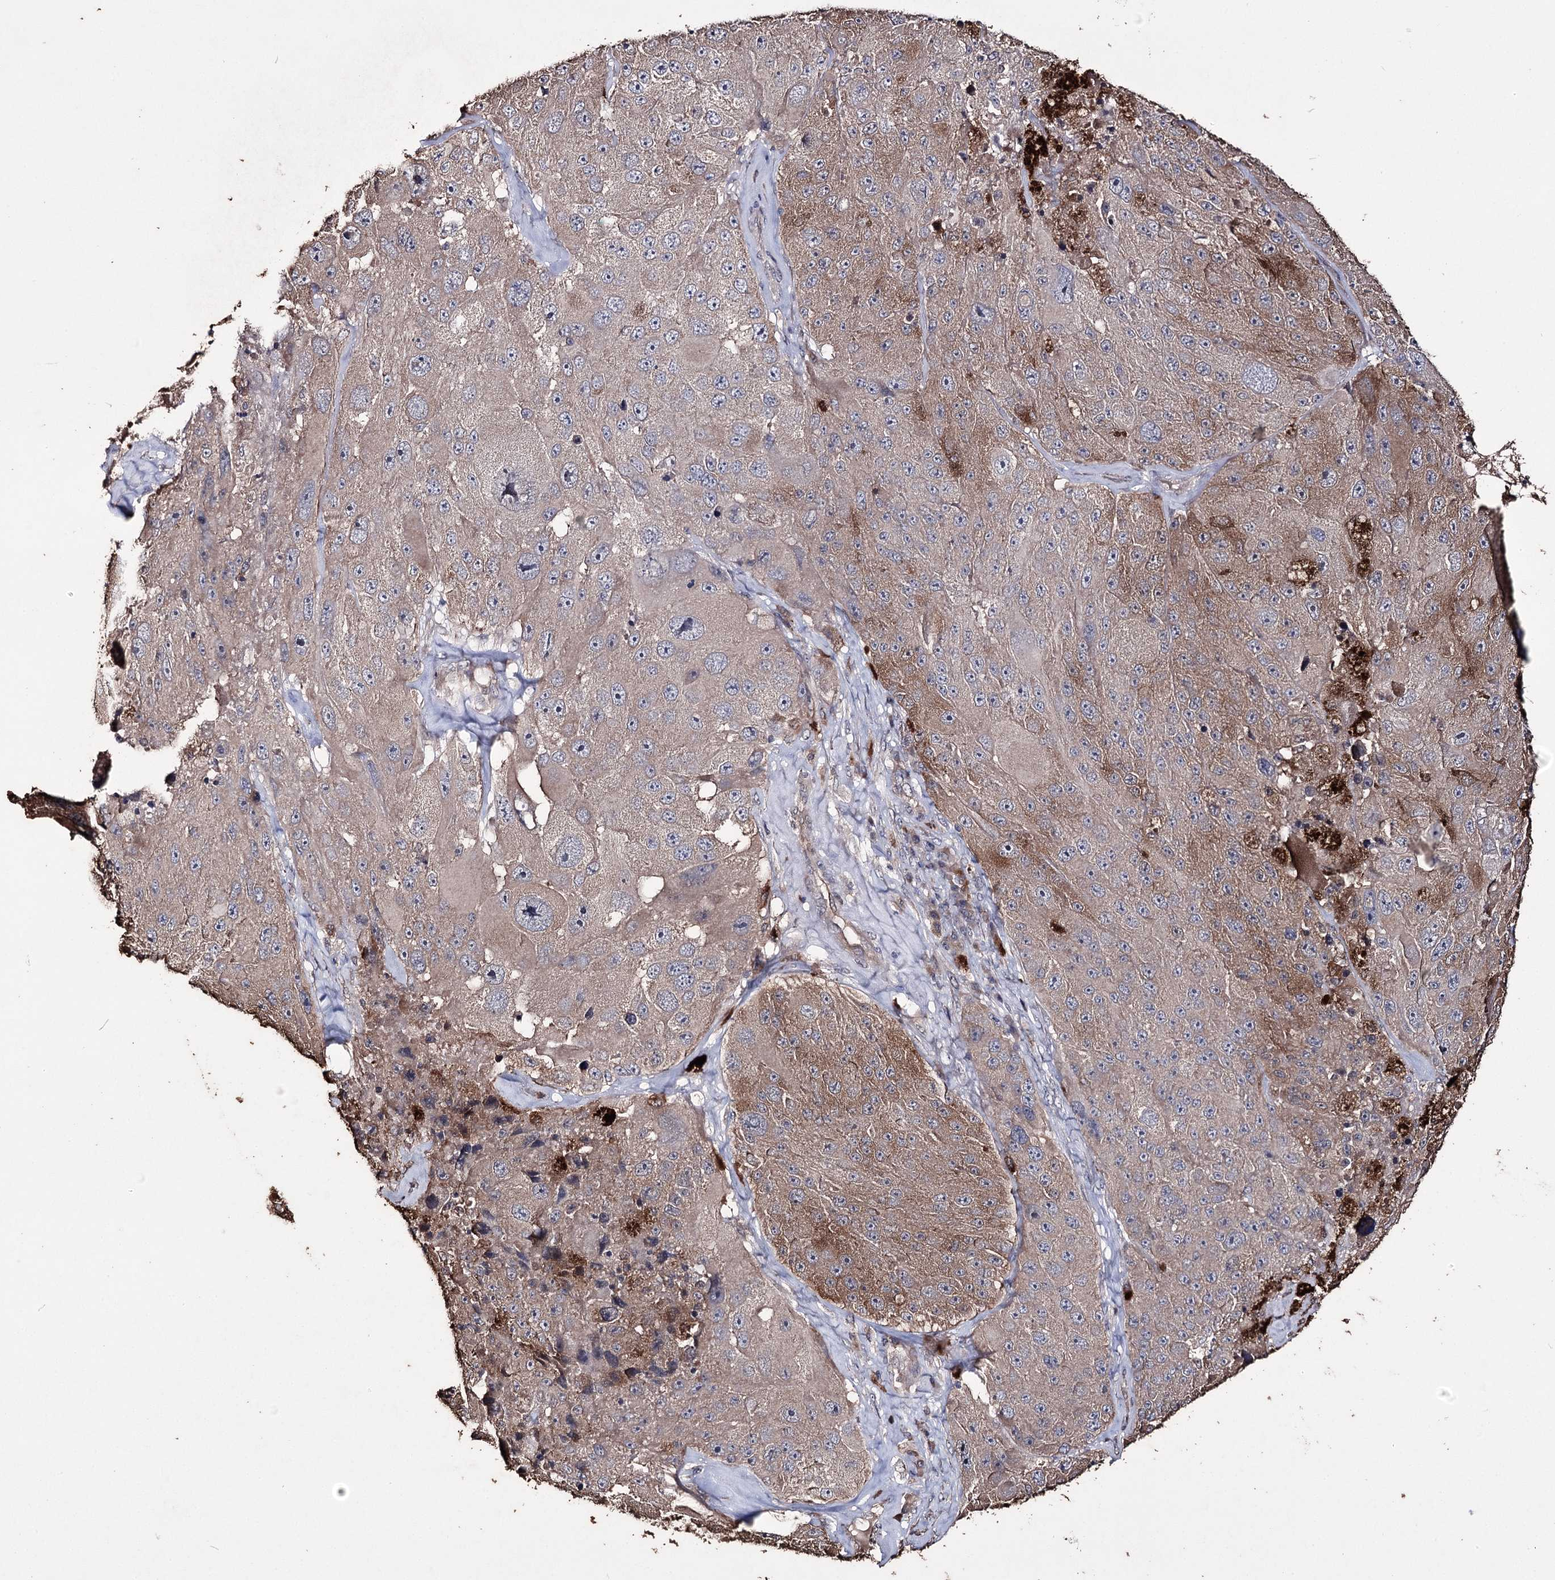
{"staining": {"intensity": "moderate", "quantity": "<25%", "location": "cytoplasmic/membranous"}, "tissue": "melanoma", "cell_type": "Tumor cells", "image_type": "cancer", "snomed": [{"axis": "morphology", "description": "Malignant melanoma, Metastatic site"}, {"axis": "topography", "description": "Lymph node"}], "caption": "There is low levels of moderate cytoplasmic/membranous staining in tumor cells of melanoma, as demonstrated by immunohistochemical staining (brown color).", "gene": "ZNF662", "patient": {"sex": "male", "age": 62}}